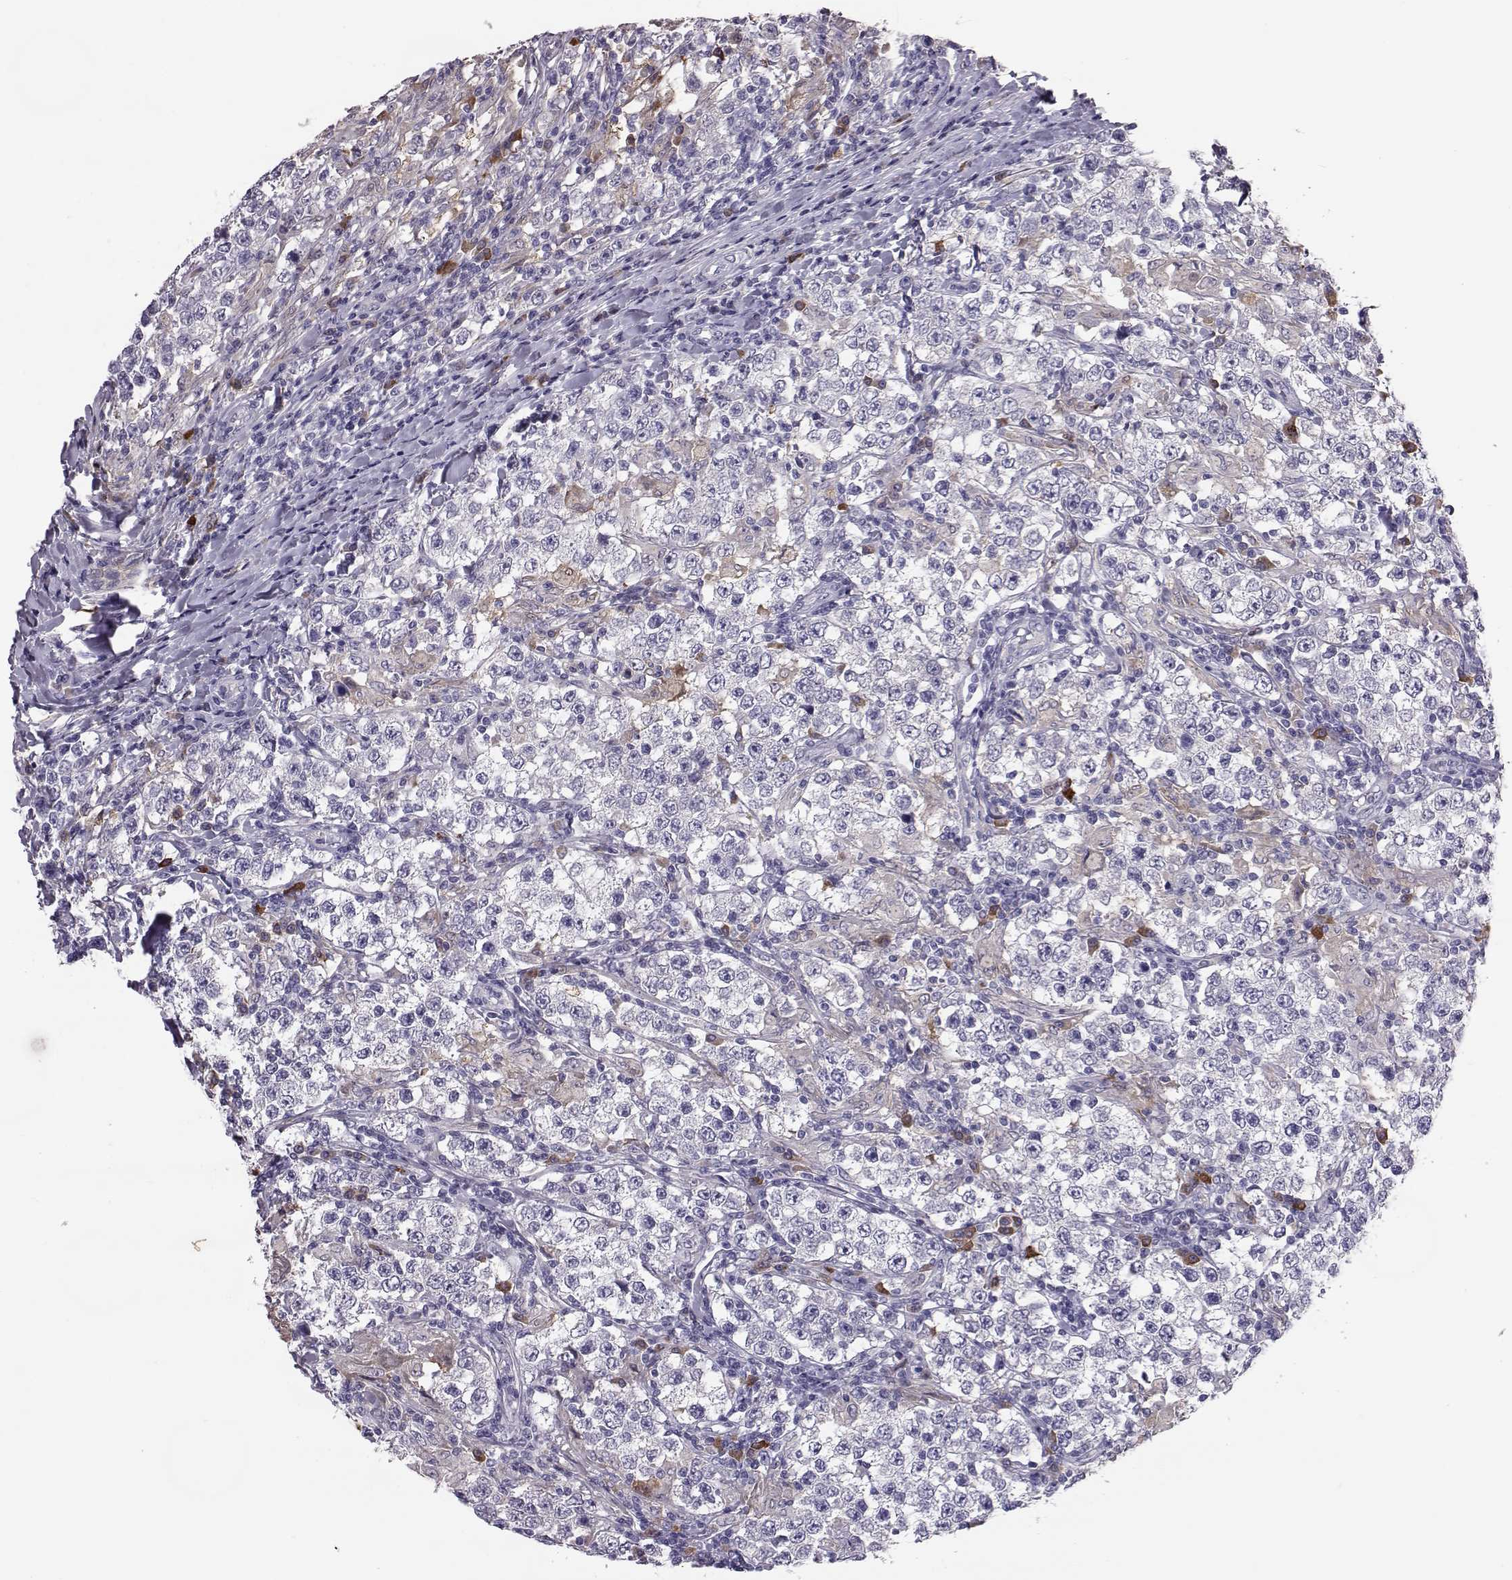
{"staining": {"intensity": "negative", "quantity": "none", "location": "none"}, "tissue": "testis cancer", "cell_type": "Tumor cells", "image_type": "cancer", "snomed": [{"axis": "morphology", "description": "Seminoma, NOS"}, {"axis": "morphology", "description": "Carcinoma, Embryonal, NOS"}, {"axis": "topography", "description": "Testis"}], "caption": "An IHC image of testis cancer (embryonal carcinoma) is shown. There is no staining in tumor cells of testis cancer (embryonal carcinoma). (DAB (3,3'-diaminobenzidine) IHC with hematoxylin counter stain).", "gene": "ADGRG5", "patient": {"sex": "male", "age": 41}}